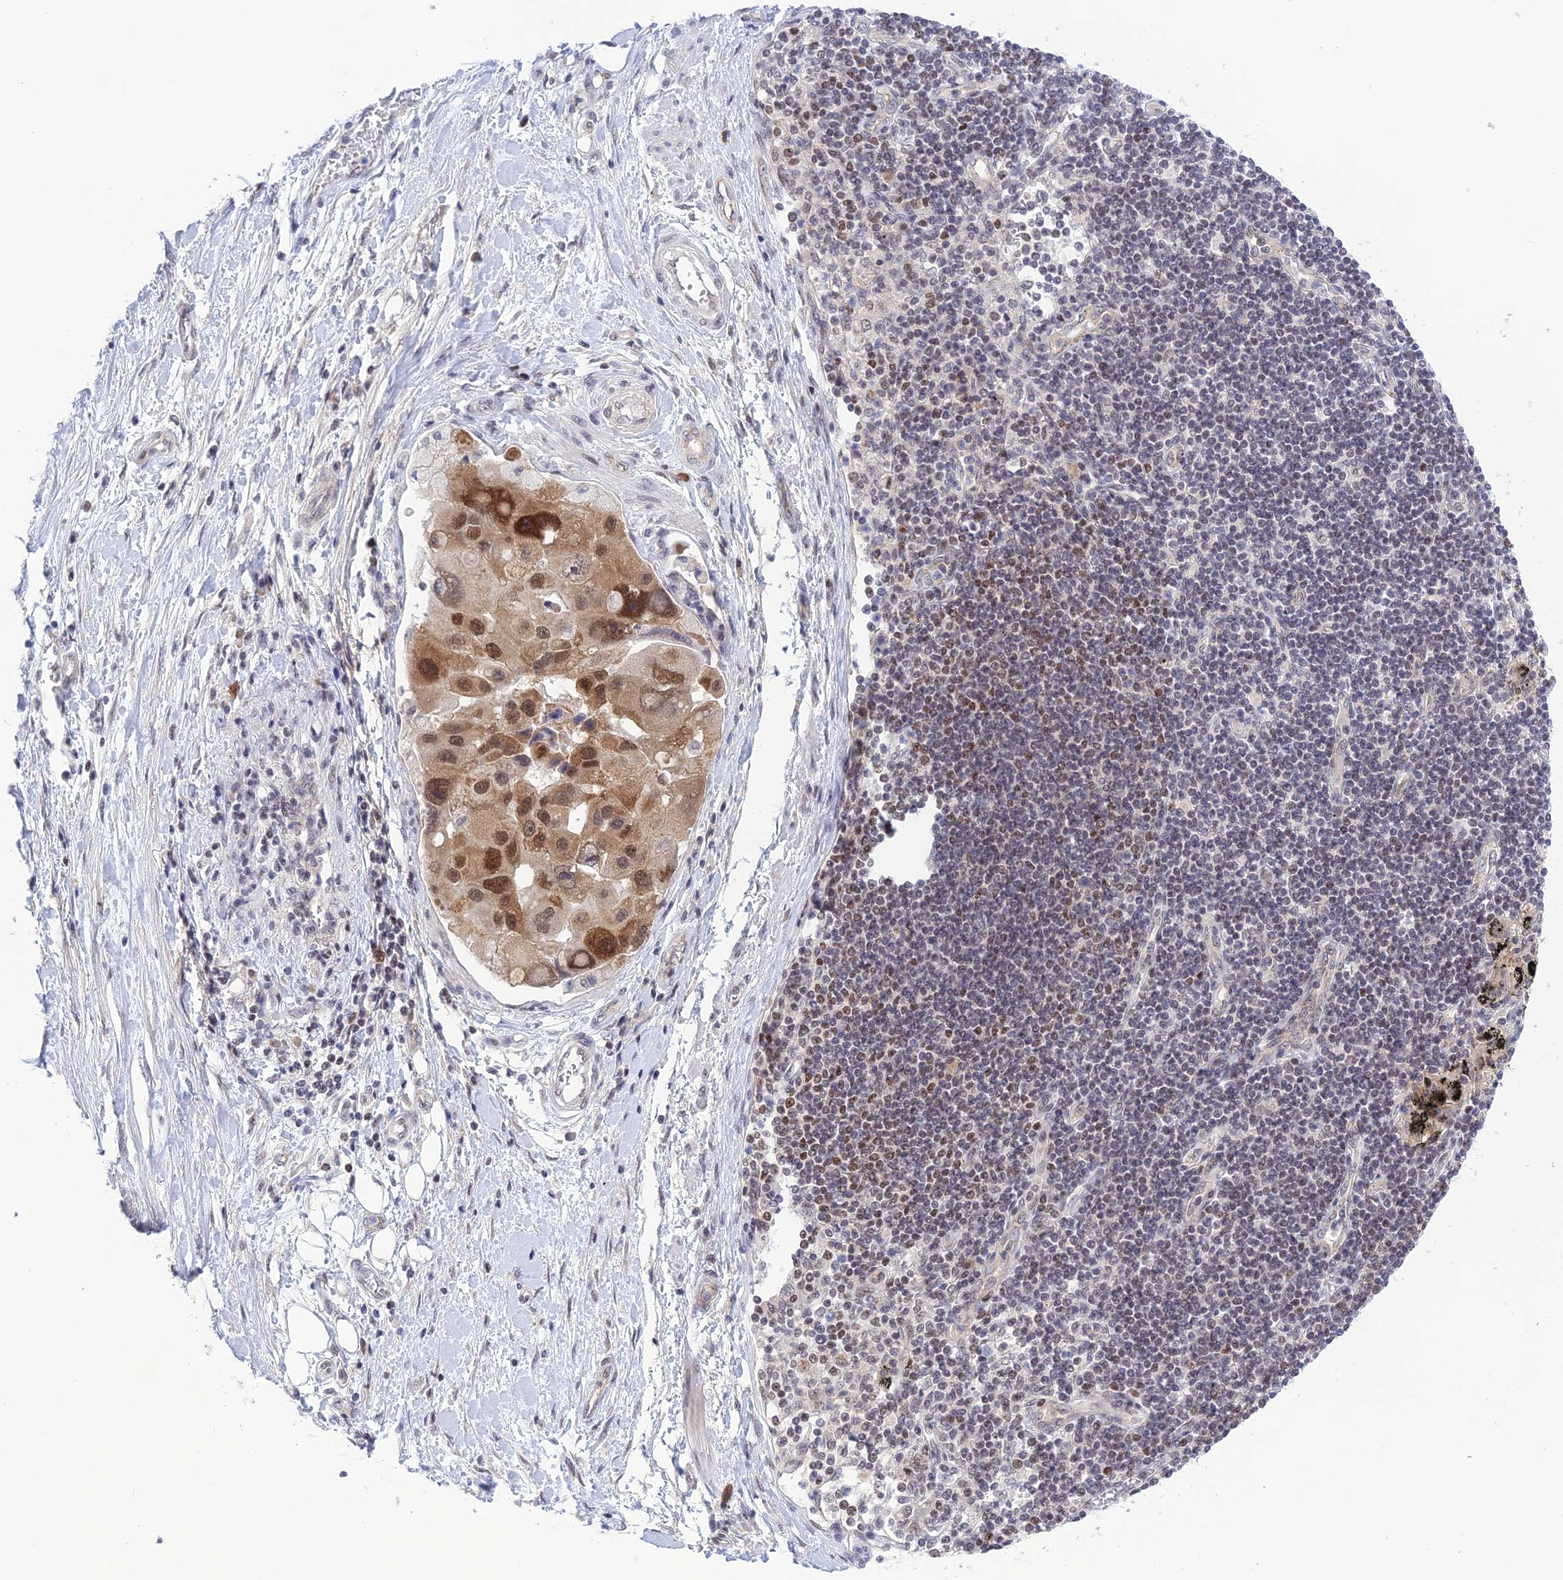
{"staining": {"intensity": "moderate", "quantity": ">75%", "location": "cytoplasmic/membranous,nuclear"}, "tissue": "lung cancer", "cell_type": "Tumor cells", "image_type": "cancer", "snomed": [{"axis": "morphology", "description": "Adenocarcinoma, NOS"}, {"axis": "topography", "description": "Lung"}], "caption": "Tumor cells reveal medium levels of moderate cytoplasmic/membranous and nuclear staining in approximately >75% of cells in human lung cancer. The protein is stained brown, and the nuclei are stained in blue (DAB IHC with brightfield microscopy, high magnification).", "gene": "TCEA1", "patient": {"sex": "female", "age": 54}}